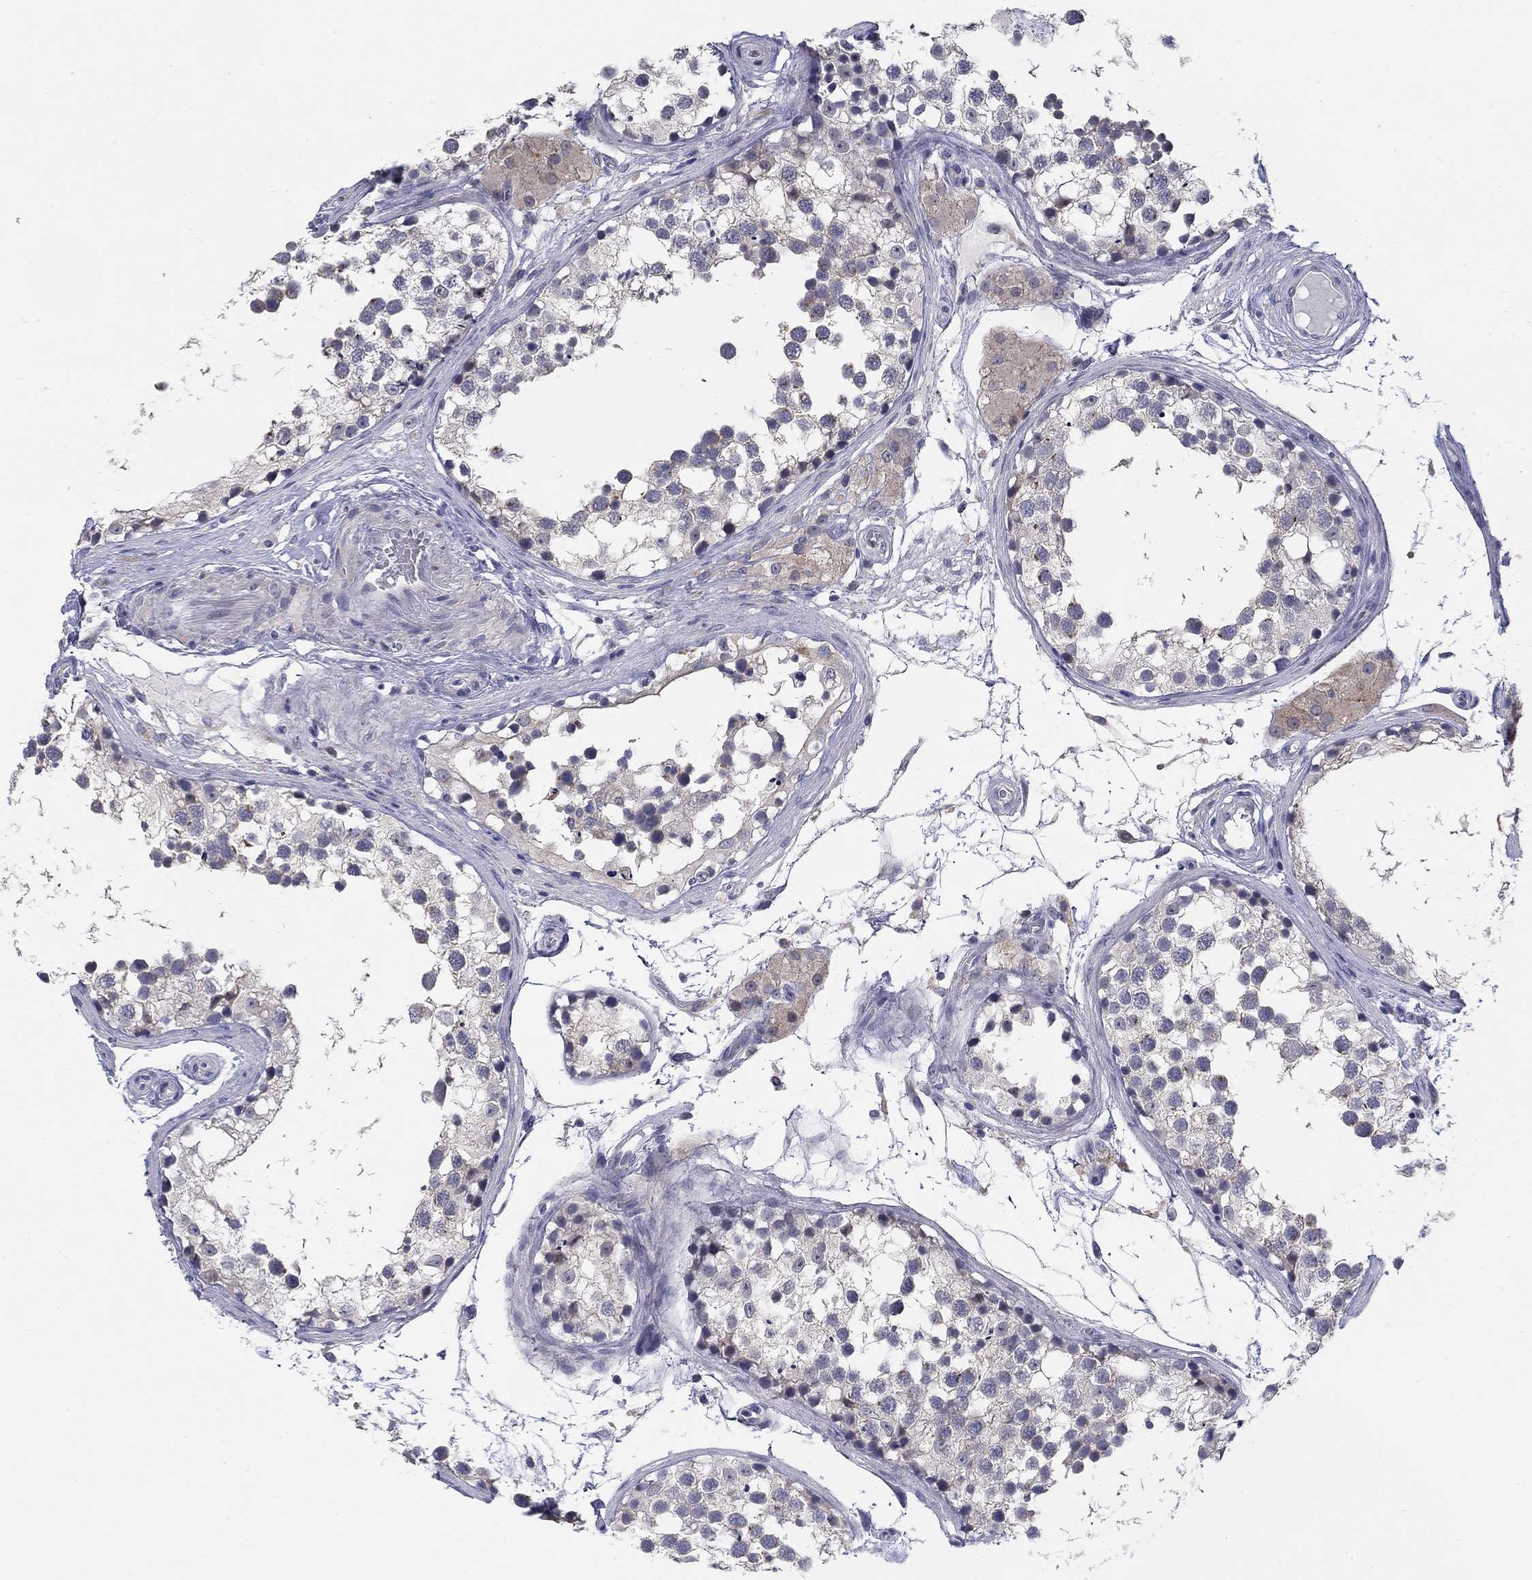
{"staining": {"intensity": "negative", "quantity": "none", "location": "none"}, "tissue": "testis", "cell_type": "Cells in seminiferous ducts", "image_type": "normal", "snomed": [{"axis": "morphology", "description": "Normal tissue, NOS"}, {"axis": "morphology", "description": "Seminoma, NOS"}, {"axis": "topography", "description": "Testis"}], "caption": "IHC image of unremarkable testis: testis stained with DAB exhibits no significant protein staining in cells in seminiferous ducts.", "gene": "ABCA4", "patient": {"sex": "male", "age": 65}}